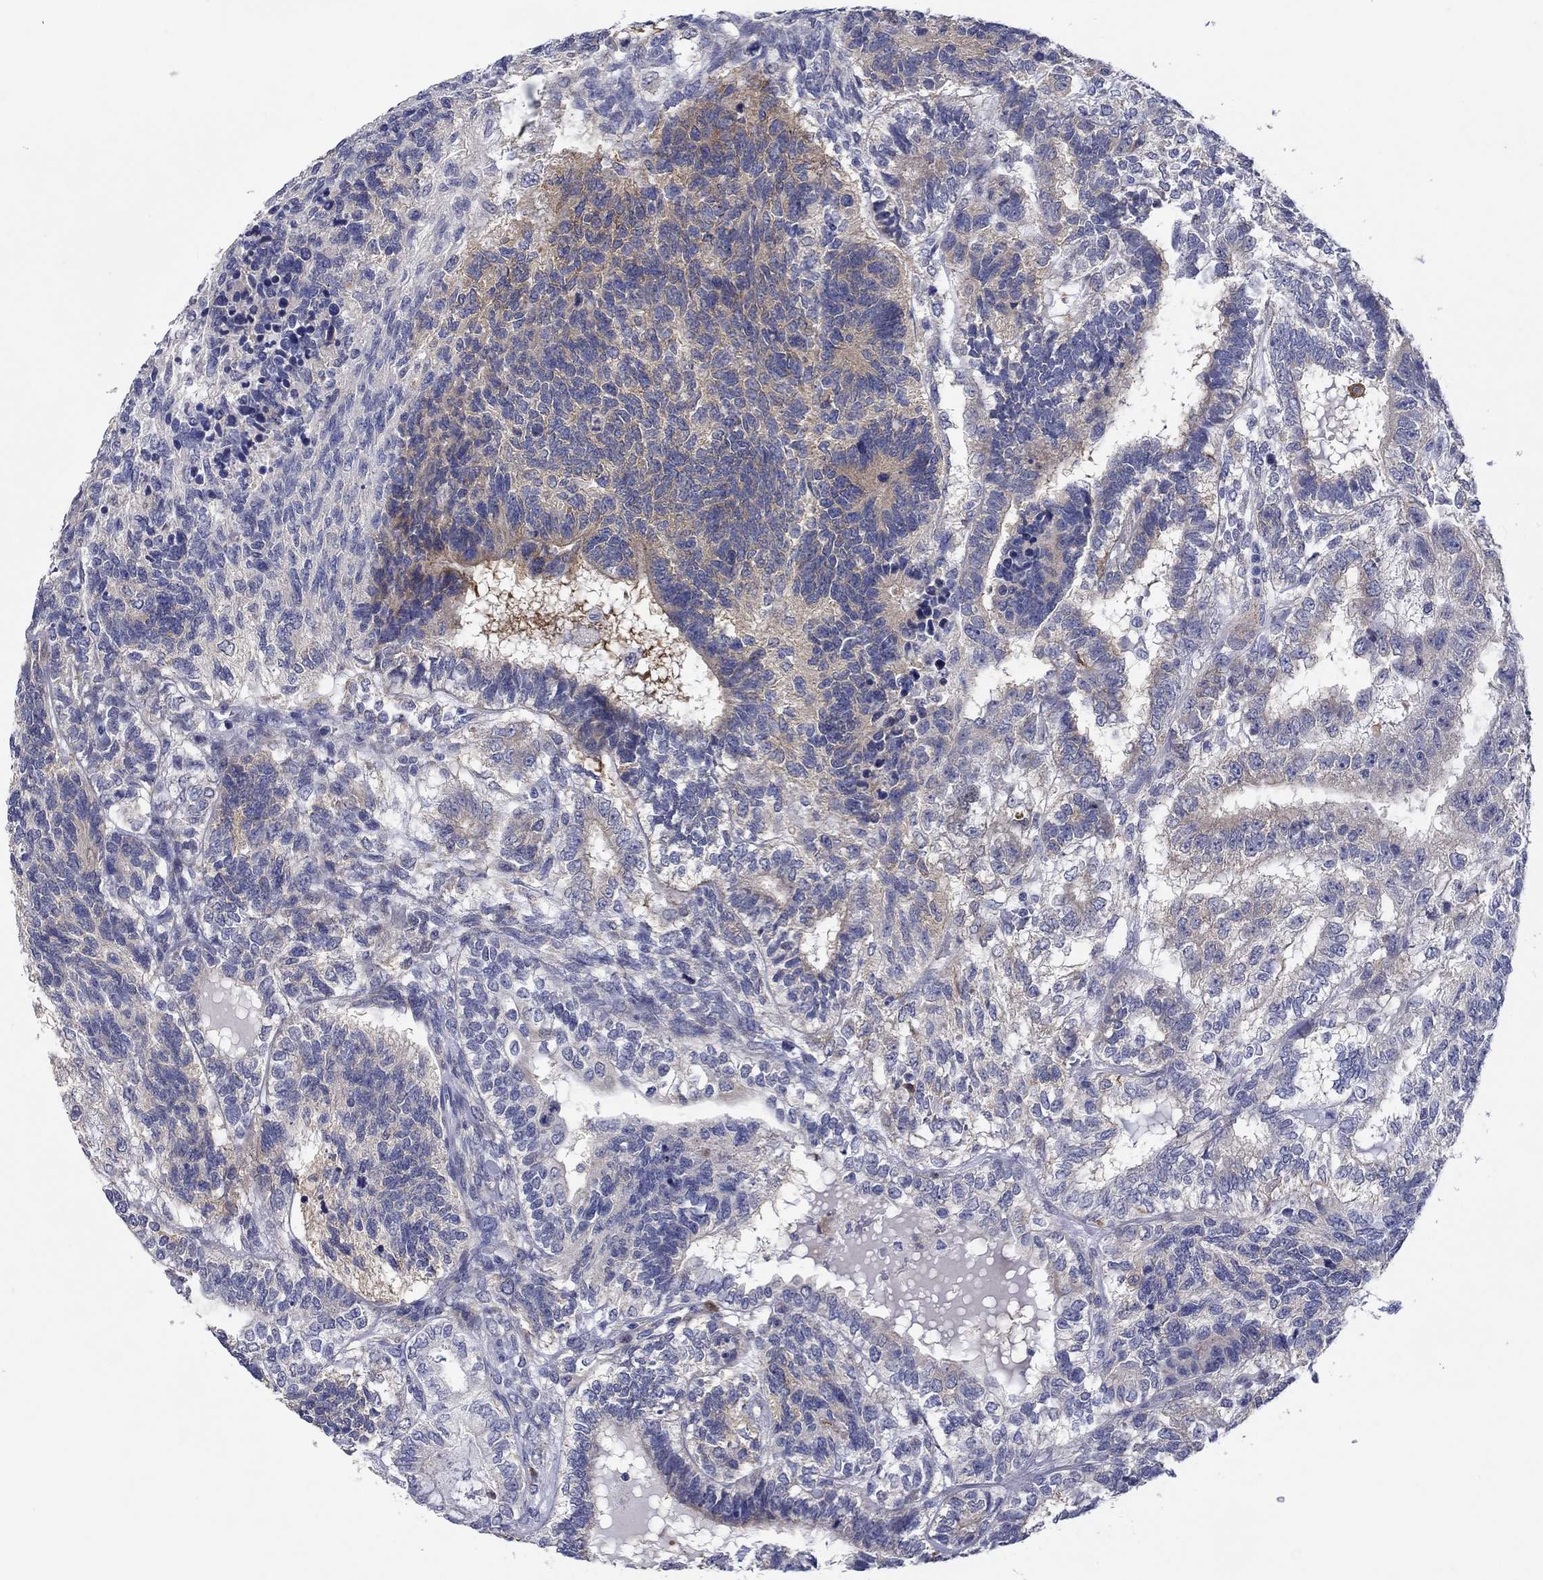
{"staining": {"intensity": "weak", "quantity": "25%-75%", "location": "cytoplasmic/membranous"}, "tissue": "testis cancer", "cell_type": "Tumor cells", "image_type": "cancer", "snomed": [{"axis": "morphology", "description": "Seminoma, NOS"}, {"axis": "morphology", "description": "Carcinoma, Embryonal, NOS"}, {"axis": "topography", "description": "Testis"}], "caption": "Protein expression analysis of testis cancer (seminoma) shows weak cytoplasmic/membranous positivity in approximately 25%-75% of tumor cells.", "gene": "HDC", "patient": {"sex": "male", "age": 41}}